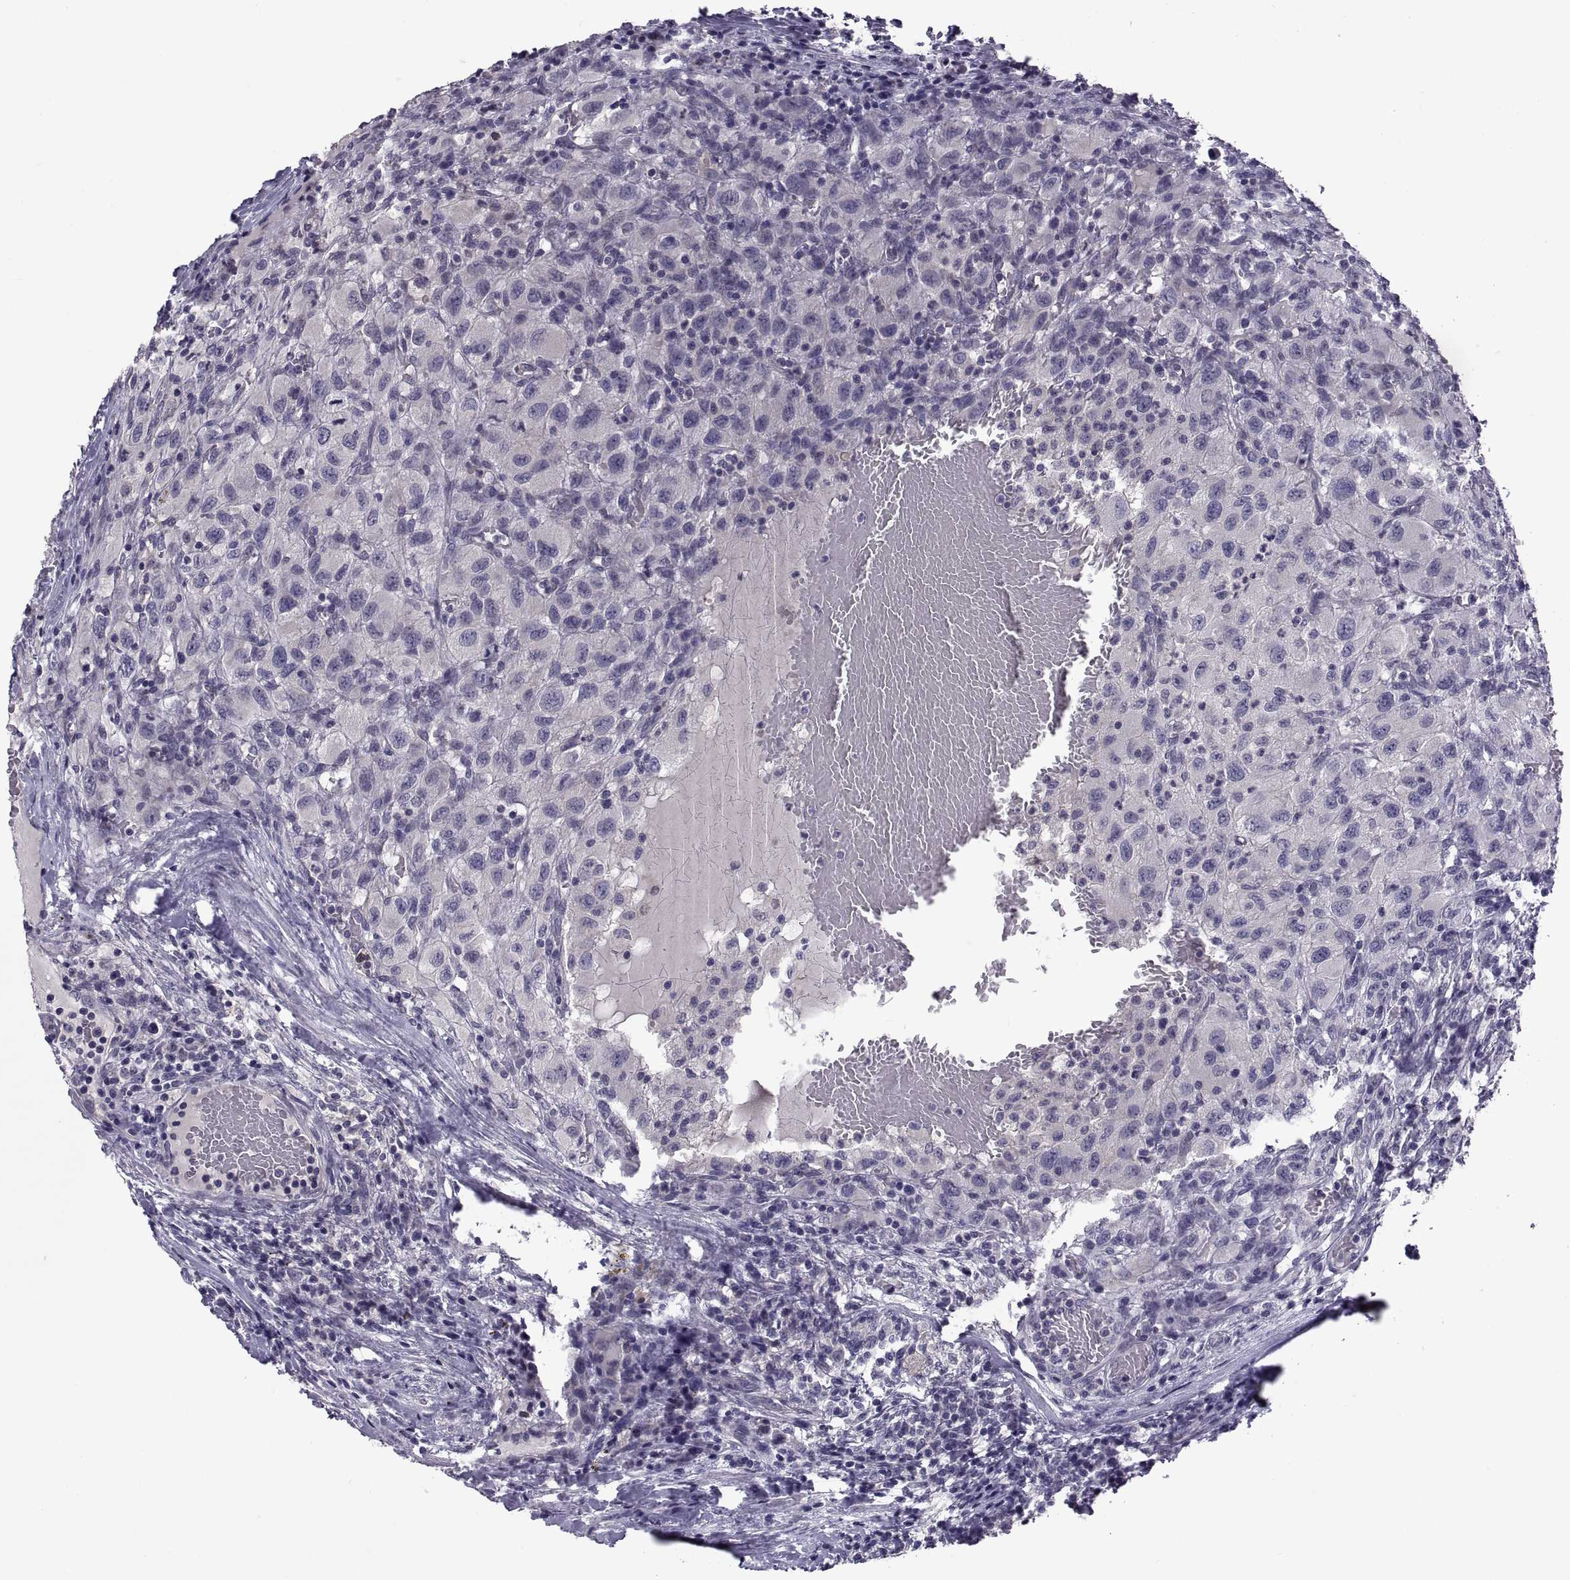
{"staining": {"intensity": "negative", "quantity": "none", "location": "none"}, "tissue": "renal cancer", "cell_type": "Tumor cells", "image_type": "cancer", "snomed": [{"axis": "morphology", "description": "Adenocarcinoma, NOS"}, {"axis": "topography", "description": "Kidney"}], "caption": "Adenocarcinoma (renal) was stained to show a protein in brown. There is no significant expression in tumor cells.", "gene": "NPTX2", "patient": {"sex": "female", "age": 67}}